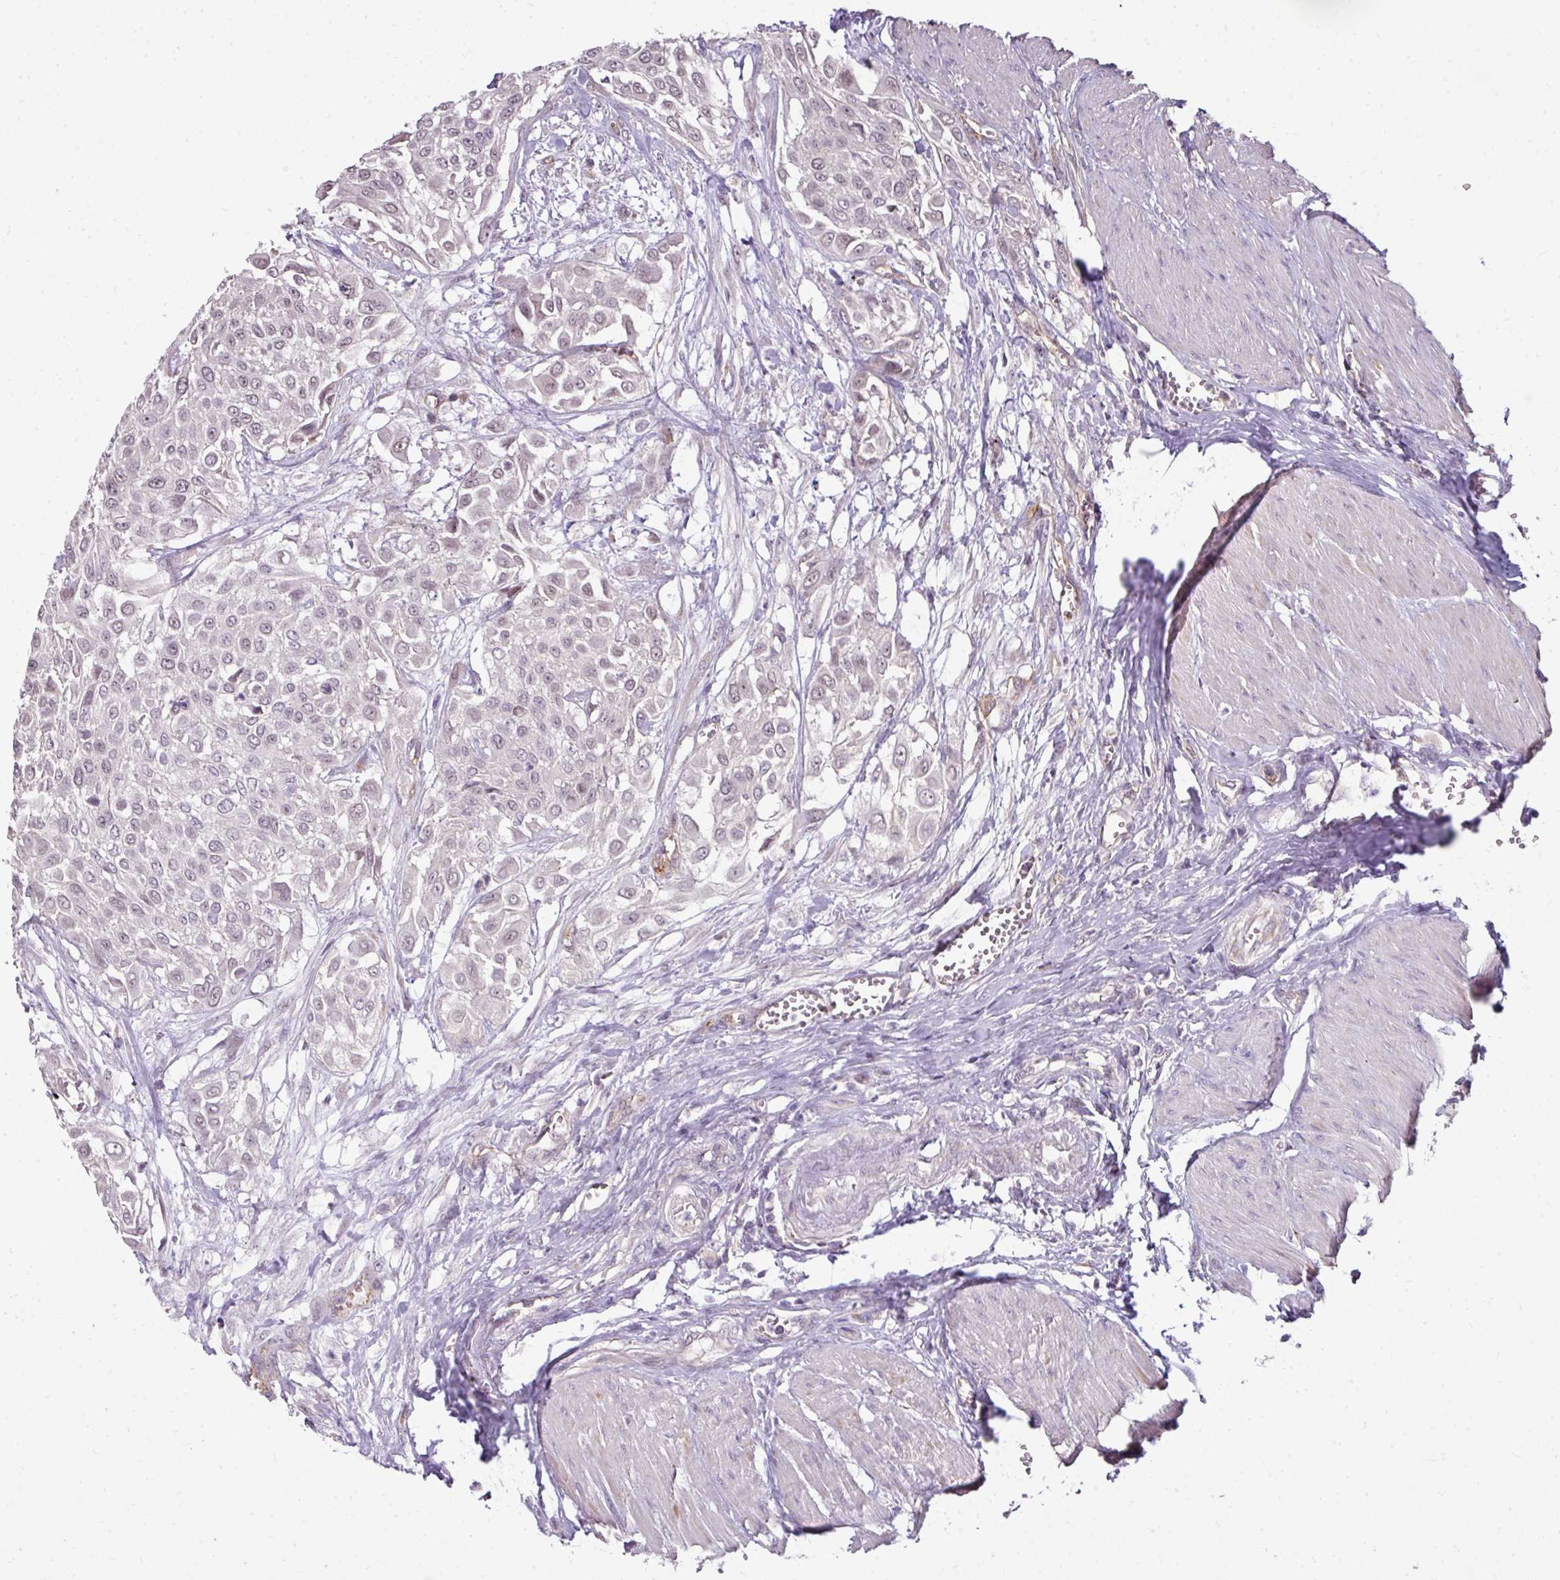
{"staining": {"intensity": "weak", "quantity": "25%-75%", "location": "nuclear"}, "tissue": "urothelial cancer", "cell_type": "Tumor cells", "image_type": "cancer", "snomed": [{"axis": "morphology", "description": "Urothelial carcinoma, High grade"}, {"axis": "topography", "description": "Urinary bladder"}], "caption": "This is an image of IHC staining of urothelial cancer, which shows weak expression in the nuclear of tumor cells.", "gene": "C19orf33", "patient": {"sex": "male", "age": 57}}